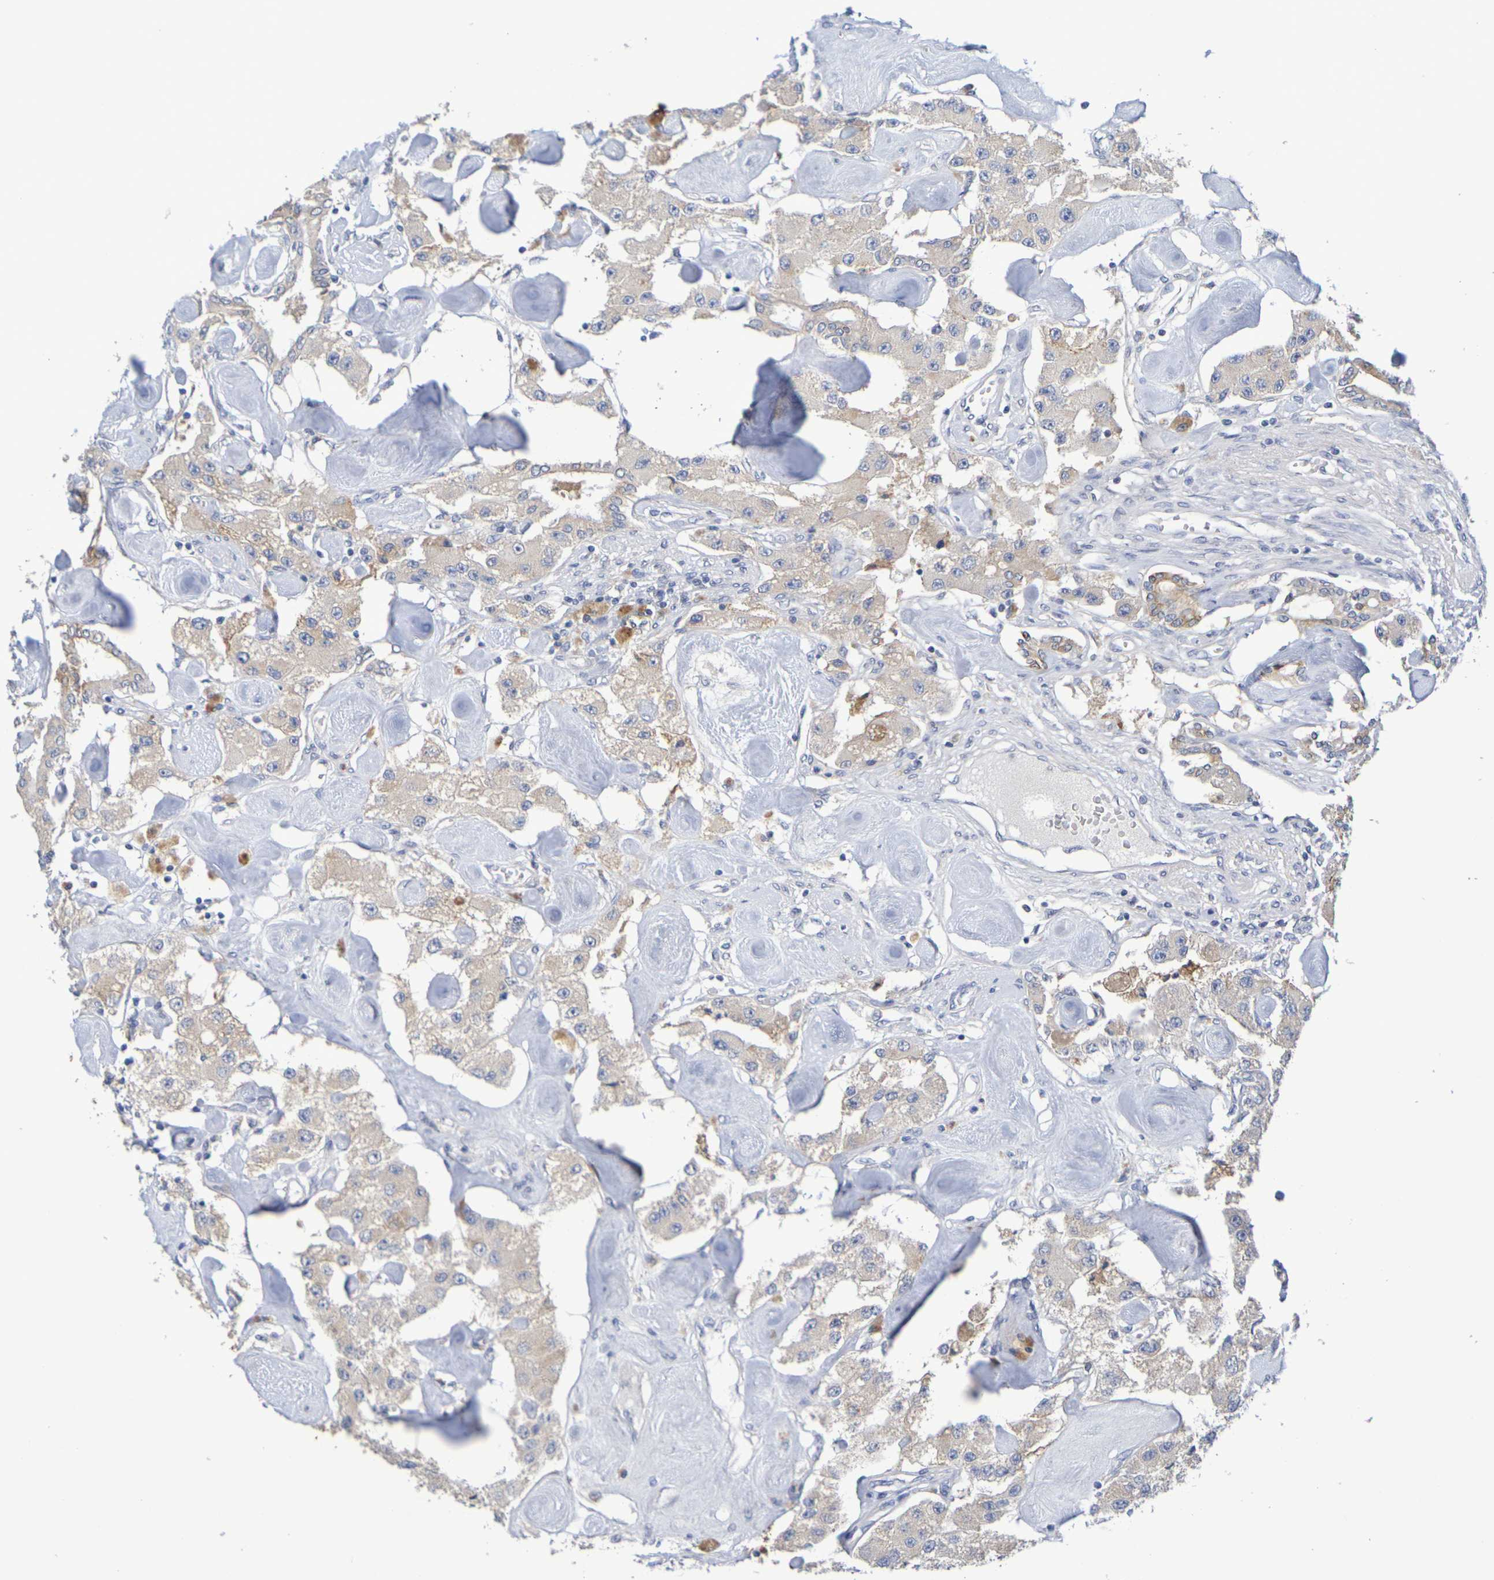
{"staining": {"intensity": "weak", "quantity": ">75%", "location": "cytoplasmic/membranous"}, "tissue": "carcinoid", "cell_type": "Tumor cells", "image_type": "cancer", "snomed": [{"axis": "morphology", "description": "Carcinoid, malignant, NOS"}, {"axis": "topography", "description": "Pancreas"}], "caption": "Immunohistochemistry (IHC) micrograph of human carcinoid stained for a protein (brown), which exhibits low levels of weak cytoplasmic/membranous expression in approximately >75% of tumor cells.", "gene": "SDC4", "patient": {"sex": "male", "age": 41}}